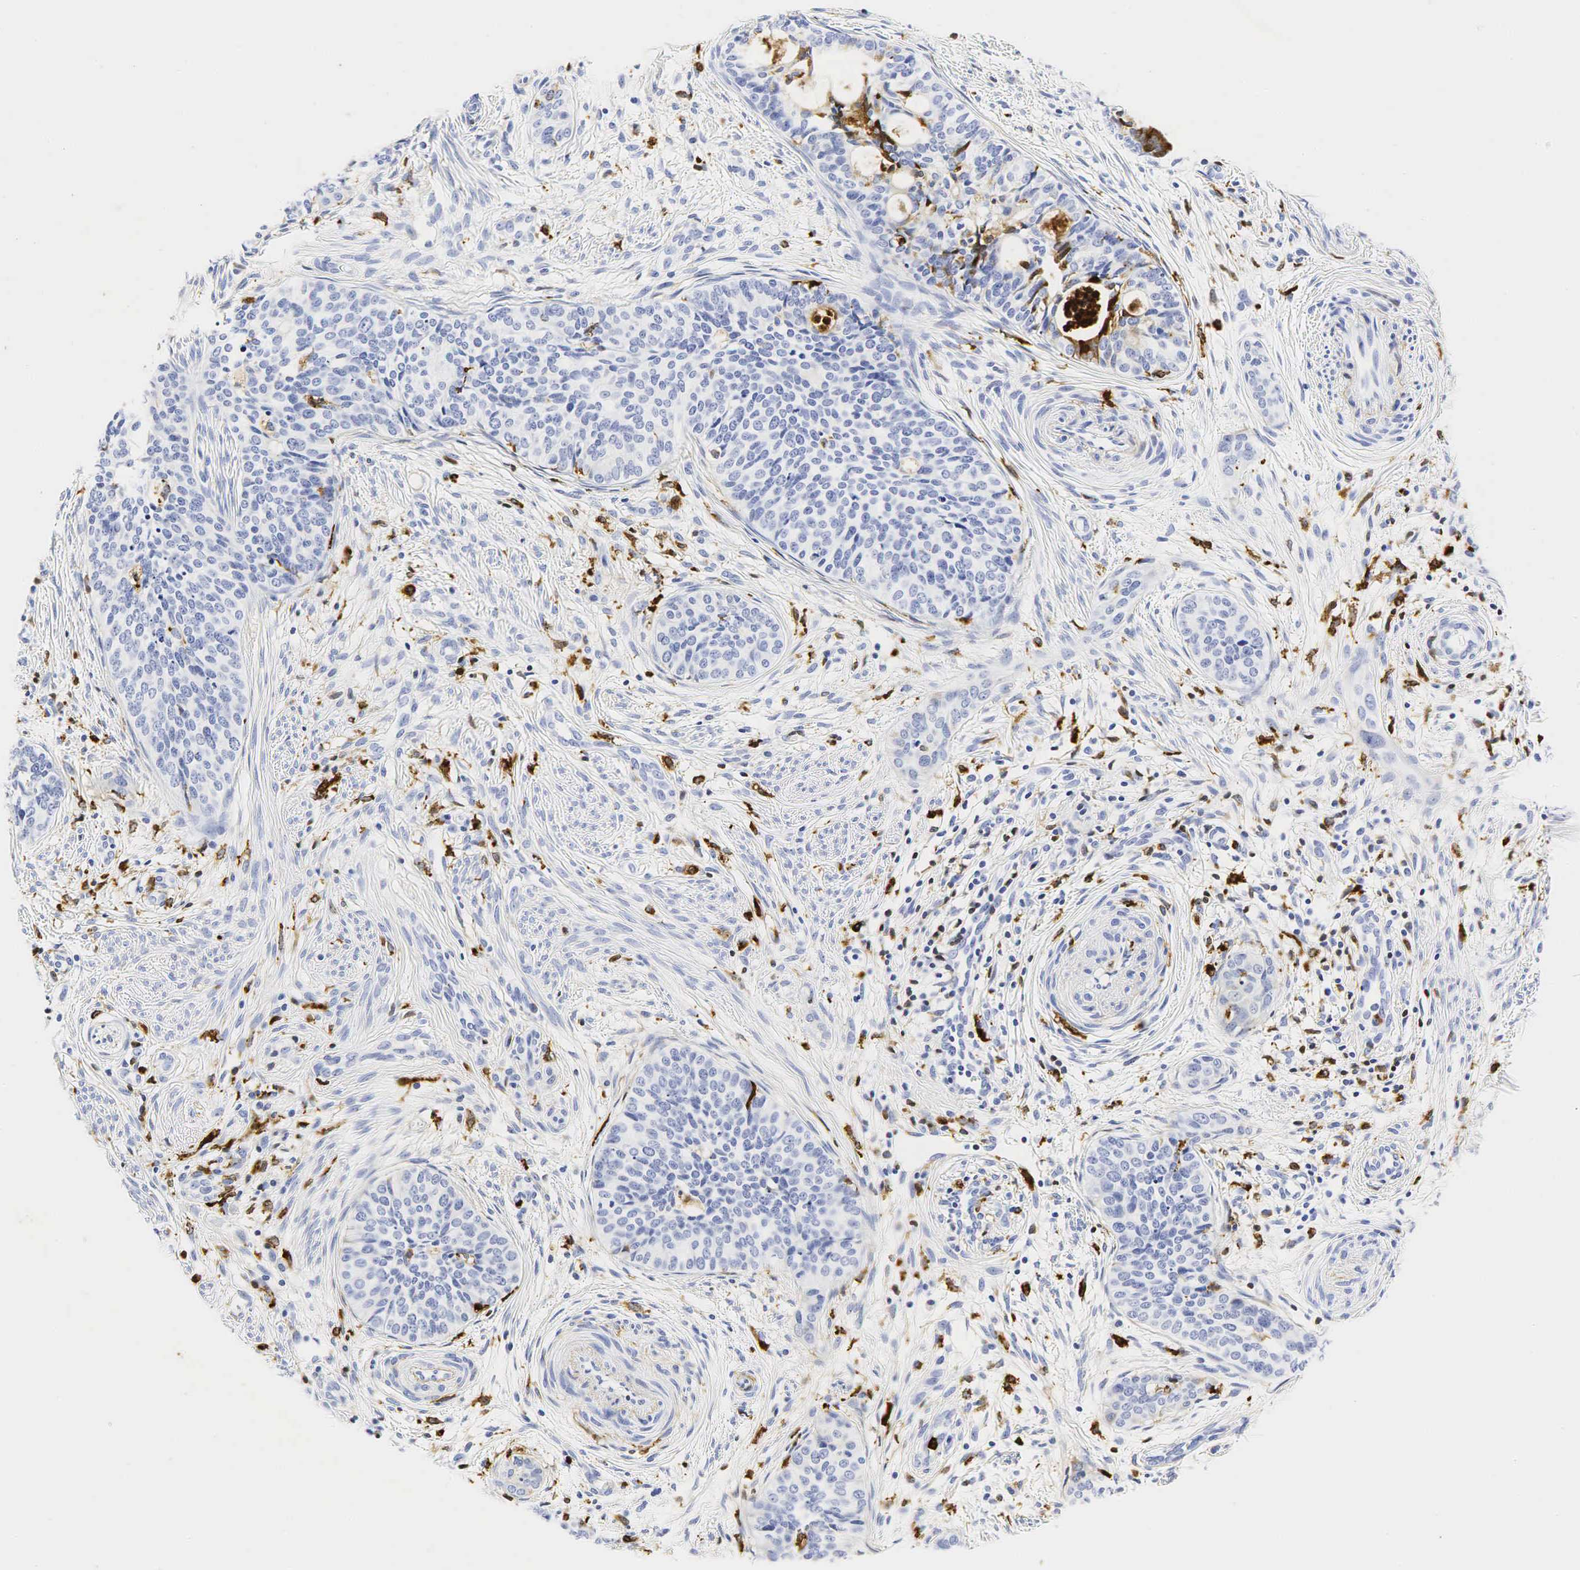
{"staining": {"intensity": "negative", "quantity": "none", "location": "none"}, "tissue": "cervical cancer", "cell_type": "Tumor cells", "image_type": "cancer", "snomed": [{"axis": "morphology", "description": "Squamous cell carcinoma, NOS"}, {"axis": "topography", "description": "Cervix"}], "caption": "The photomicrograph demonstrates no staining of tumor cells in cervical squamous cell carcinoma.", "gene": "LYZ", "patient": {"sex": "female", "age": 34}}